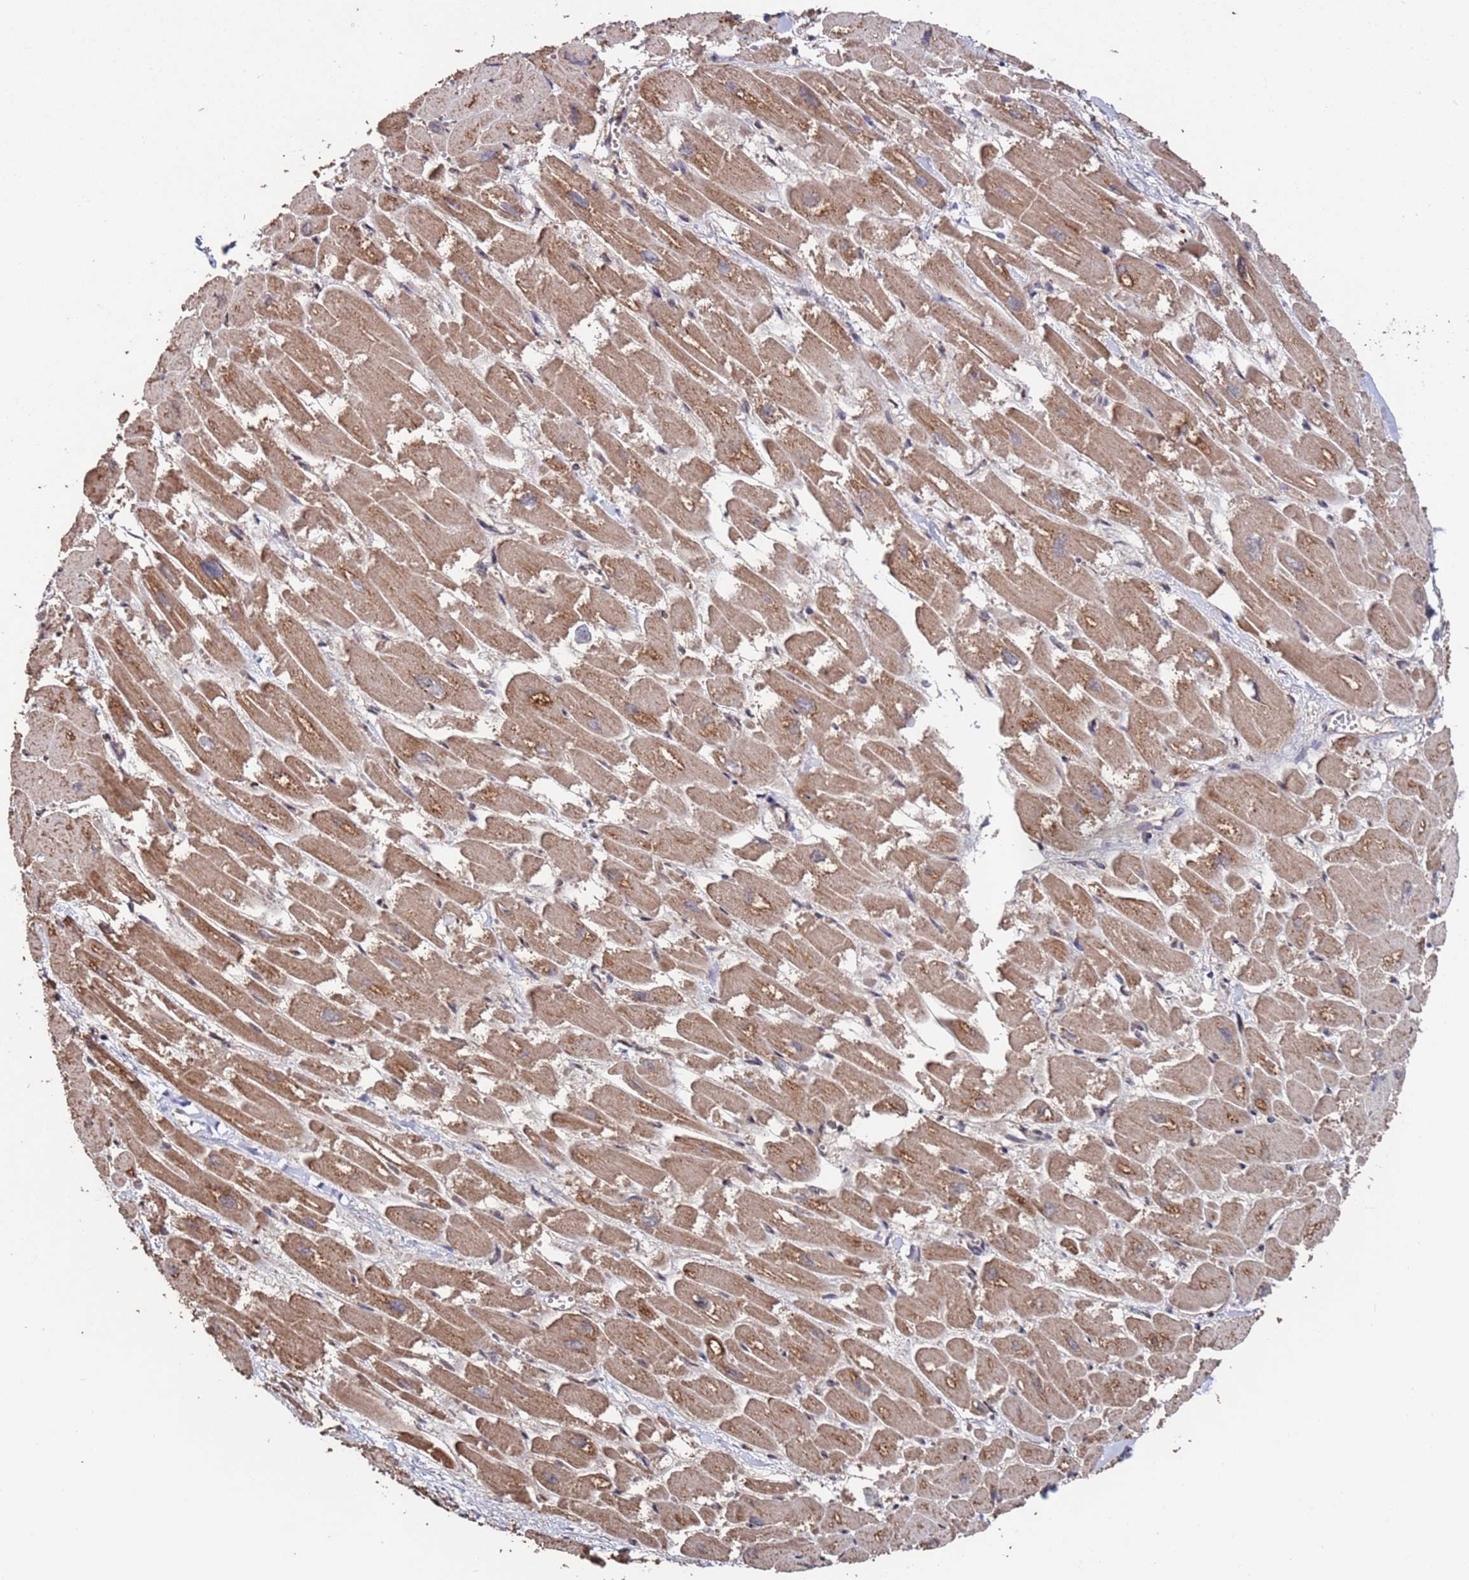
{"staining": {"intensity": "strong", "quantity": "25%-75%", "location": "cytoplasmic/membranous"}, "tissue": "heart muscle", "cell_type": "Cardiomyocytes", "image_type": "normal", "snomed": [{"axis": "morphology", "description": "Normal tissue, NOS"}, {"axis": "topography", "description": "Heart"}], "caption": "A high amount of strong cytoplasmic/membranous expression is present in approximately 25%-75% of cardiomyocytes in normal heart muscle.", "gene": "PRR7", "patient": {"sex": "male", "age": 54}}